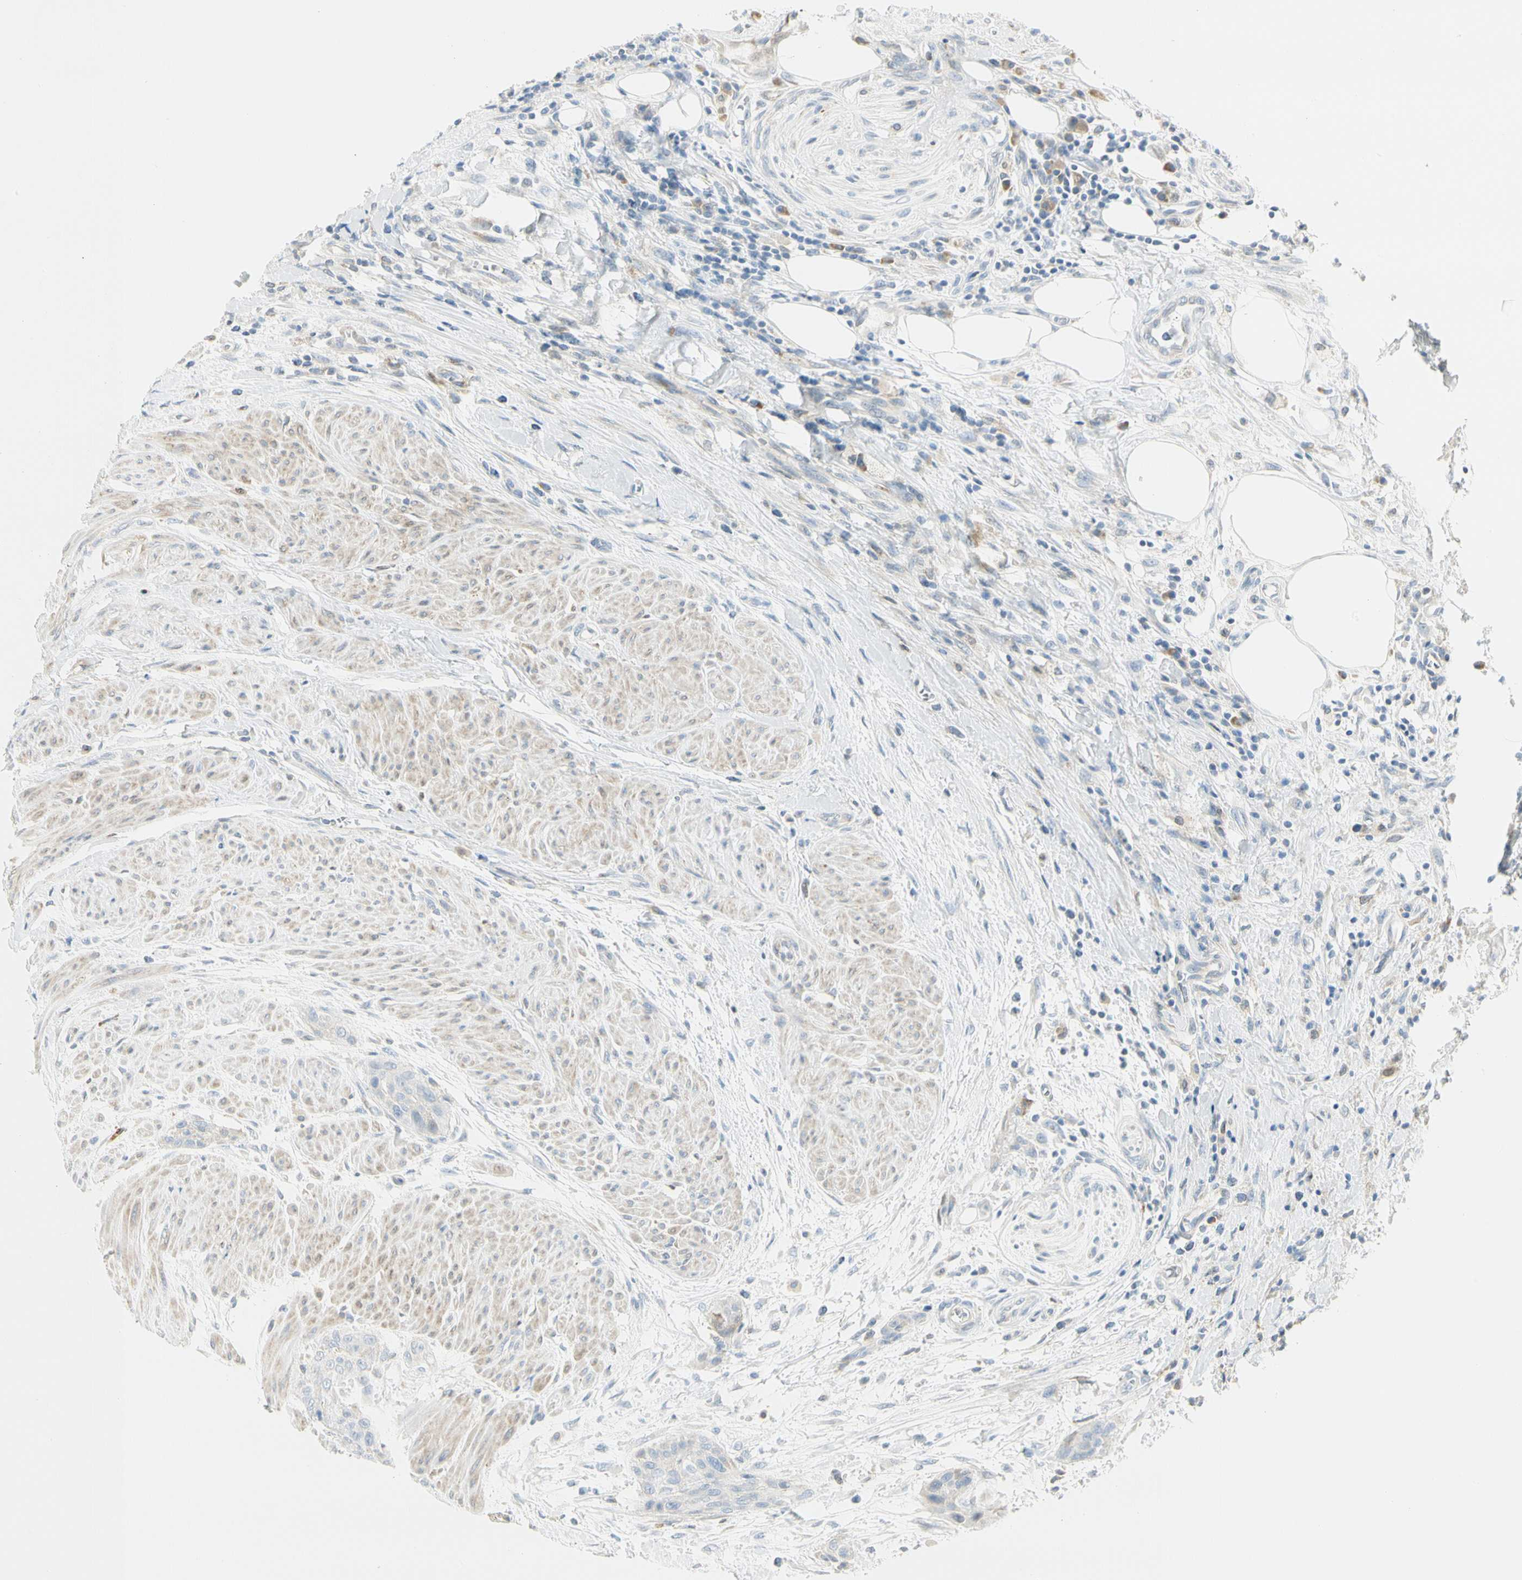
{"staining": {"intensity": "negative", "quantity": "none", "location": "none"}, "tissue": "urothelial cancer", "cell_type": "Tumor cells", "image_type": "cancer", "snomed": [{"axis": "morphology", "description": "Urothelial carcinoma, High grade"}, {"axis": "topography", "description": "Urinary bladder"}], "caption": "High power microscopy photomicrograph of an immunohistochemistry (IHC) photomicrograph of urothelial cancer, revealing no significant positivity in tumor cells.", "gene": "TNFSF11", "patient": {"sex": "male", "age": 35}}